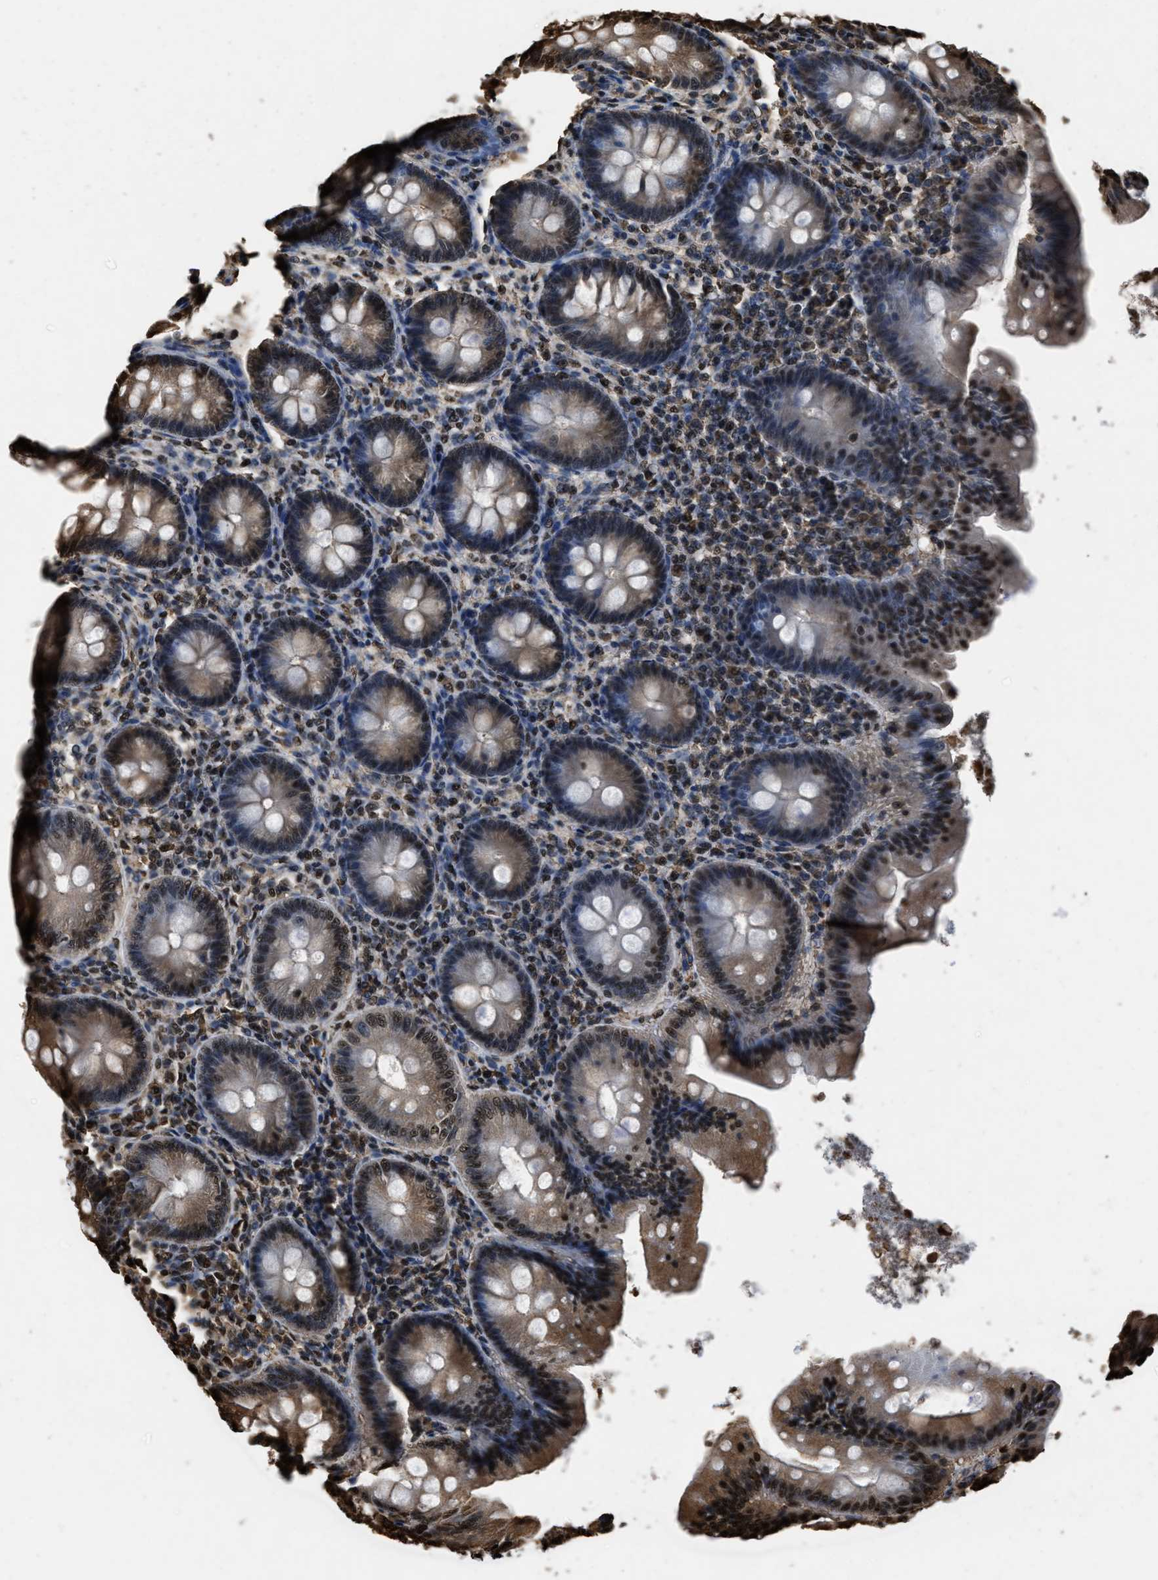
{"staining": {"intensity": "moderate", "quantity": "25%-75%", "location": "cytoplasmic/membranous,nuclear"}, "tissue": "appendix", "cell_type": "Glandular cells", "image_type": "normal", "snomed": [{"axis": "morphology", "description": "Normal tissue, NOS"}, {"axis": "topography", "description": "Appendix"}], "caption": "An immunohistochemistry histopathology image of normal tissue is shown. Protein staining in brown labels moderate cytoplasmic/membranous,nuclear positivity in appendix within glandular cells. The protein of interest is shown in brown color, while the nuclei are stained blue.", "gene": "GAPDH", "patient": {"sex": "male", "age": 56}}